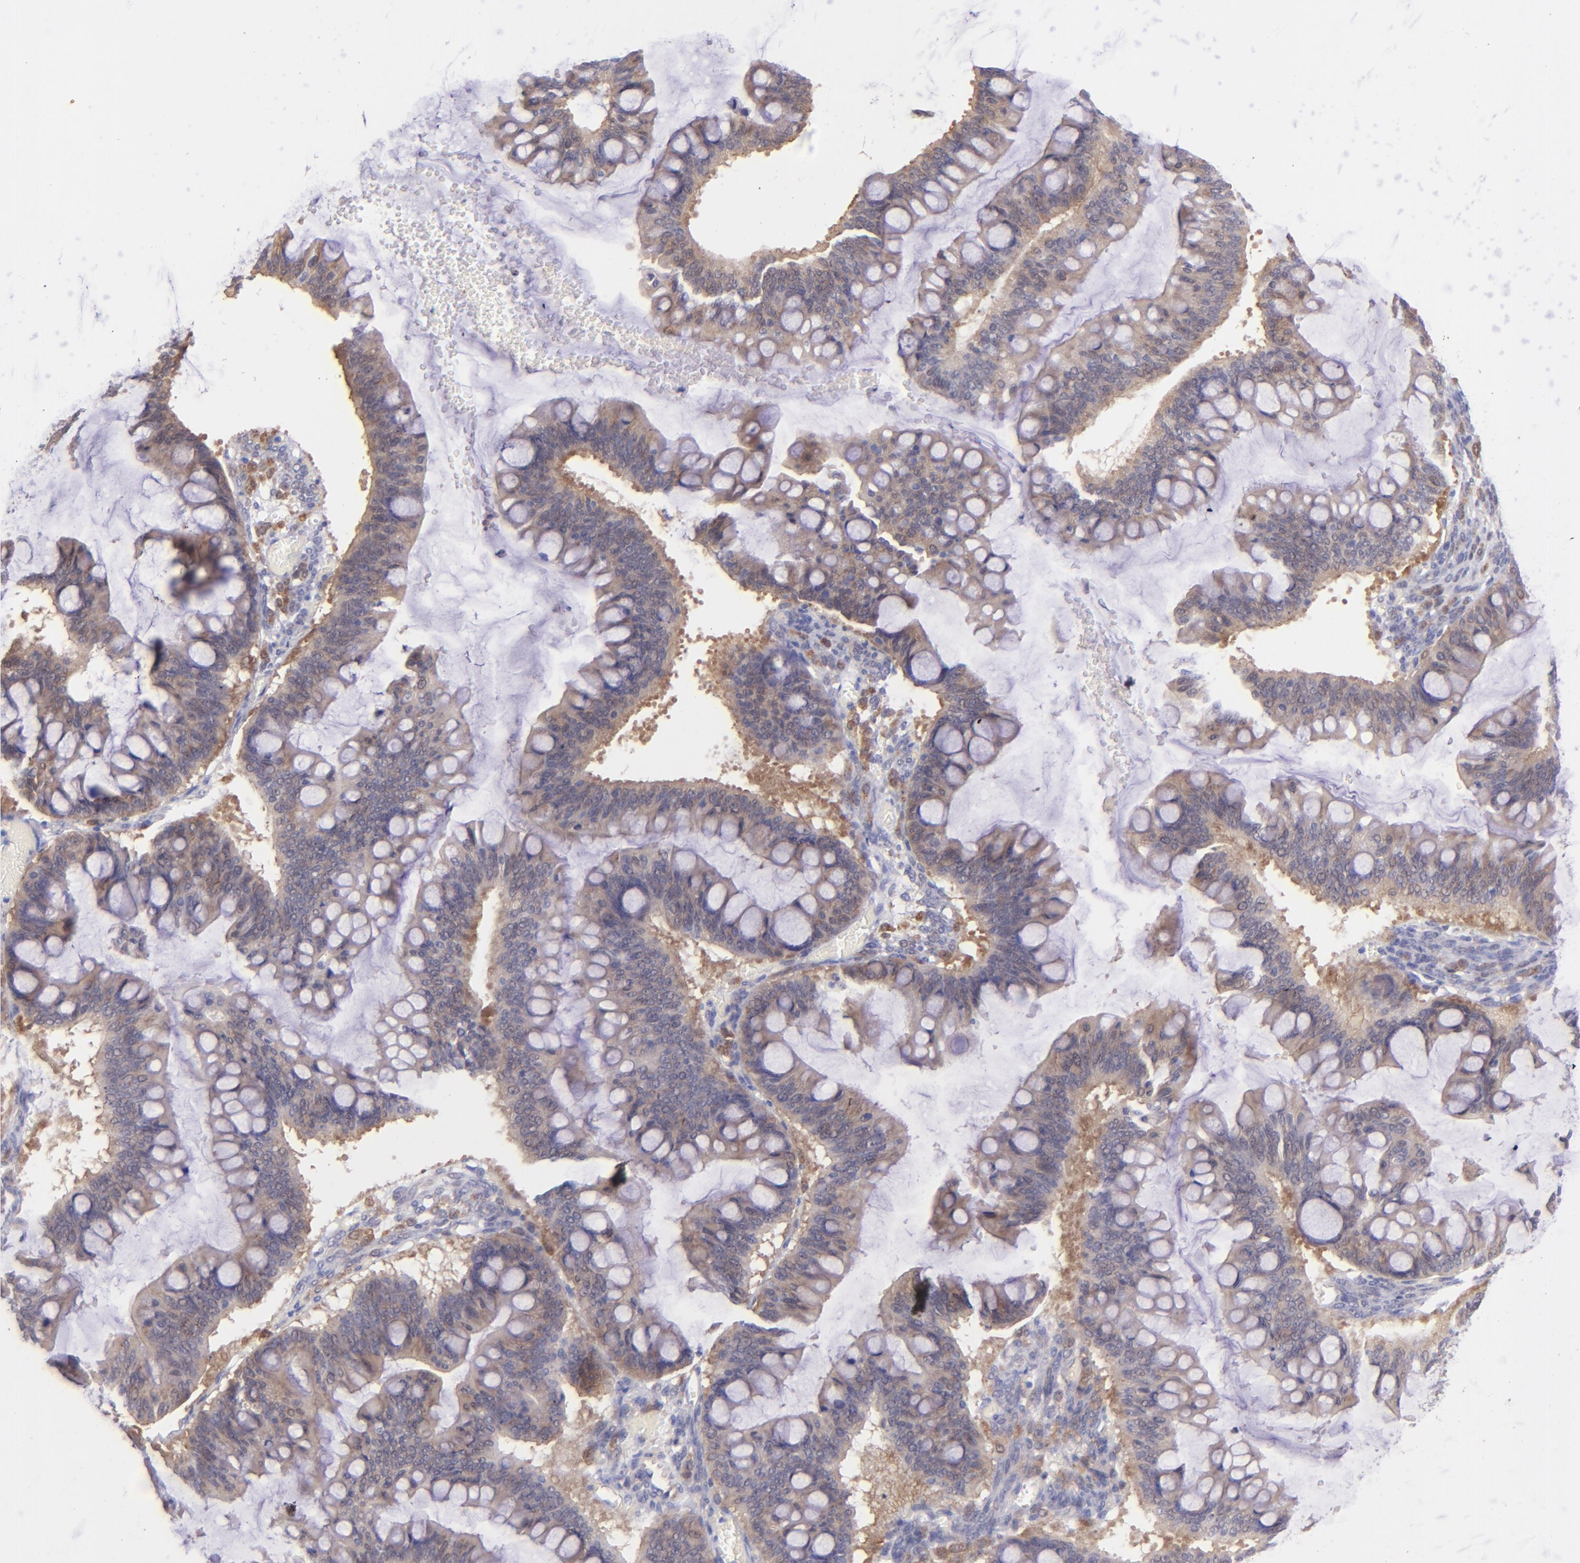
{"staining": {"intensity": "weak", "quantity": ">75%", "location": "cytoplasmic/membranous"}, "tissue": "ovarian cancer", "cell_type": "Tumor cells", "image_type": "cancer", "snomed": [{"axis": "morphology", "description": "Cystadenocarcinoma, mucinous, NOS"}, {"axis": "topography", "description": "Ovary"}], "caption": "The histopathology image shows staining of ovarian cancer, revealing weak cytoplasmic/membranous protein expression (brown color) within tumor cells.", "gene": "SH2D4A", "patient": {"sex": "female", "age": 73}}